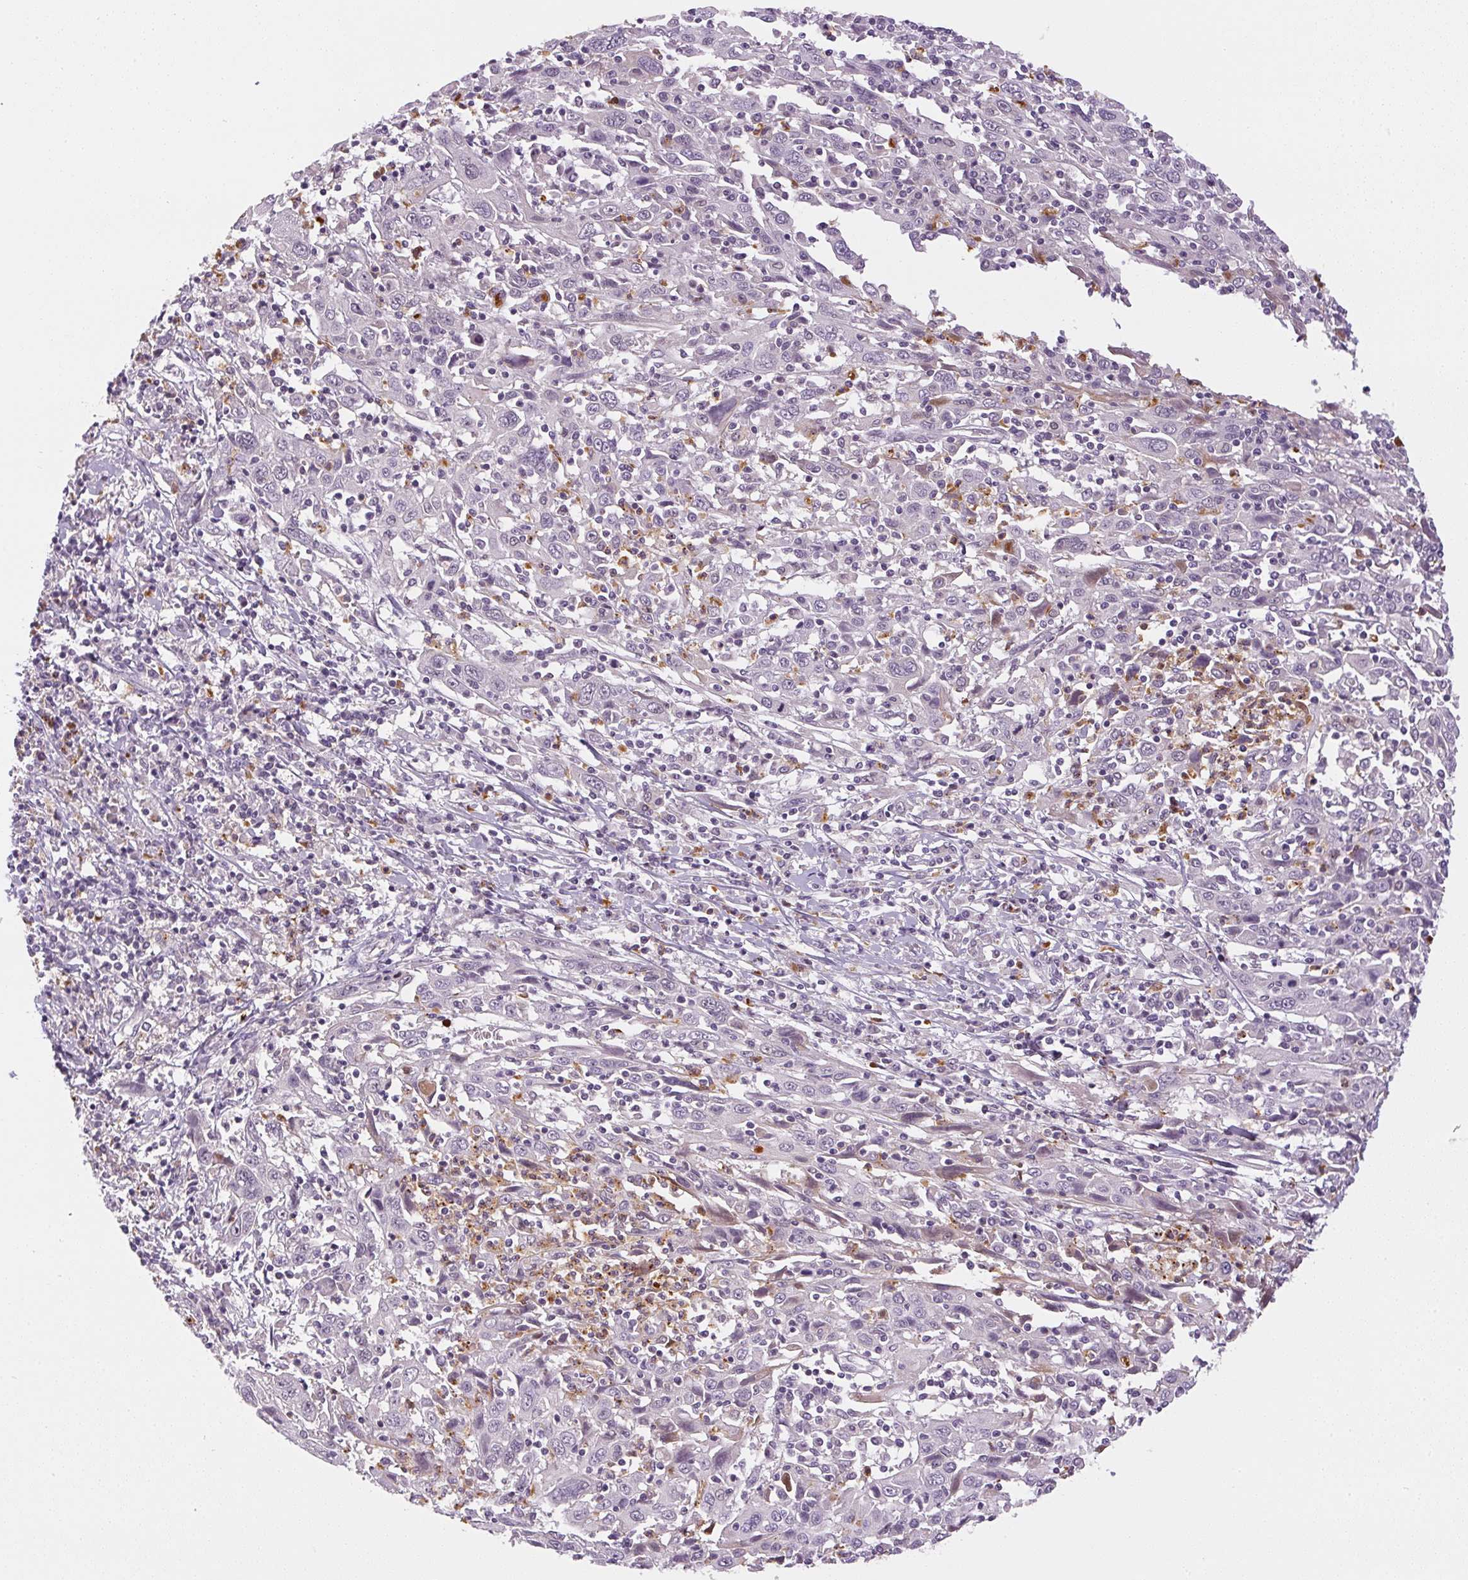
{"staining": {"intensity": "negative", "quantity": "none", "location": "none"}, "tissue": "cervical cancer", "cell_type": "Tumor cells", "image_type": "cancer", "snomed": [{"axis": "morphology", "description": "Squamous cell carcinoma, NOS"}, {"axis": "topography", "description": "Cervix"}], "caption": "A photomicrograph of squamous cell carcinoma (cervical) stained for a protein demonstrates no brown staining in tumor cells.", "gene": "SGF29", "patient": {"sex": "female", "age": 46}}